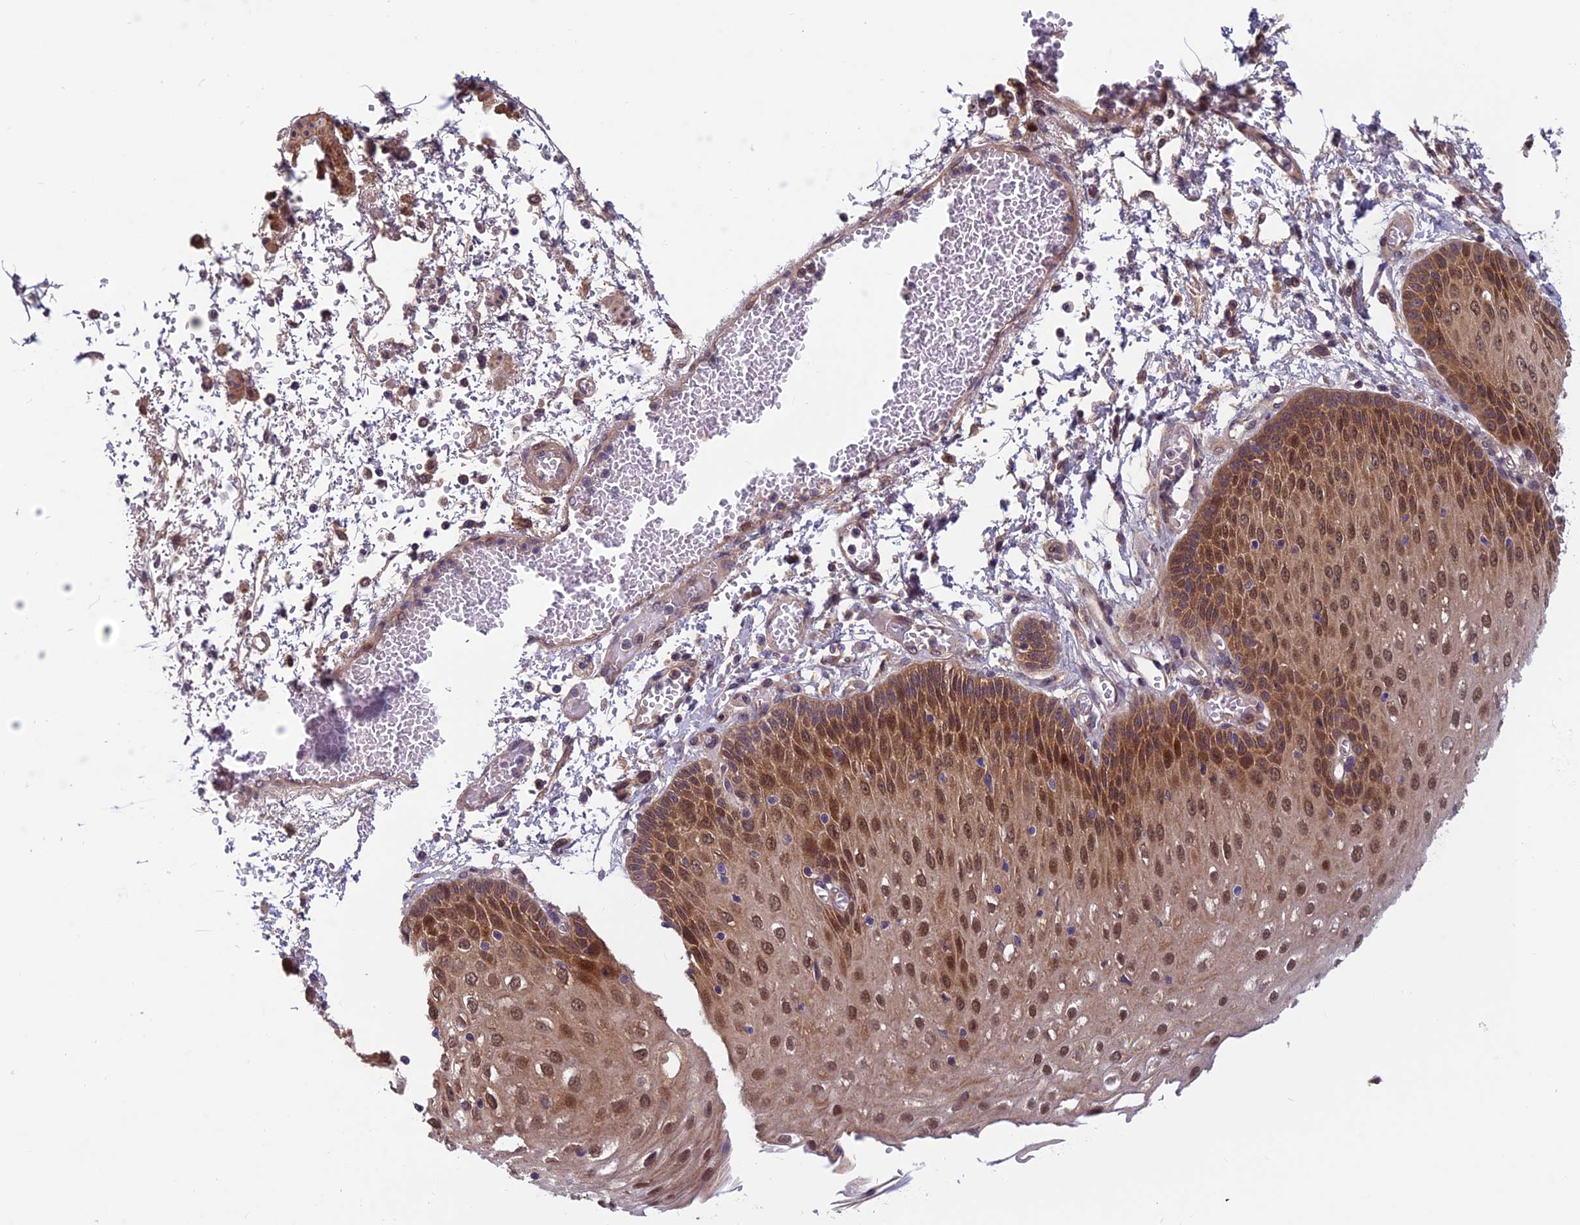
{"staining": {"intensity": "moderate", "quantity": ">75%", "location": "cytoplasmic/membranous,nuclear"}, "tissue": "esophagus", "cell_type": "Squamous epithelial cells", "image_type": "normal", "snomed": [{"axis": "morphology", "description": "Normal tissue, NOS"}, {"axis": "topography", "description": "Esophagus"}], "caption": "Esophagus stained with DAB (3,3'-diaminobenzidine) immunohistochemistry (IHC) reveals medium levels of moderate cytoplasmic/membranous,nuclear staining in about >75% of squamous epithelial cells. (DAB = brown stain, brightfield microscopy at high magnification).", "gene": "CCDC15", "patient": {"sex": "male", "age": 81}}